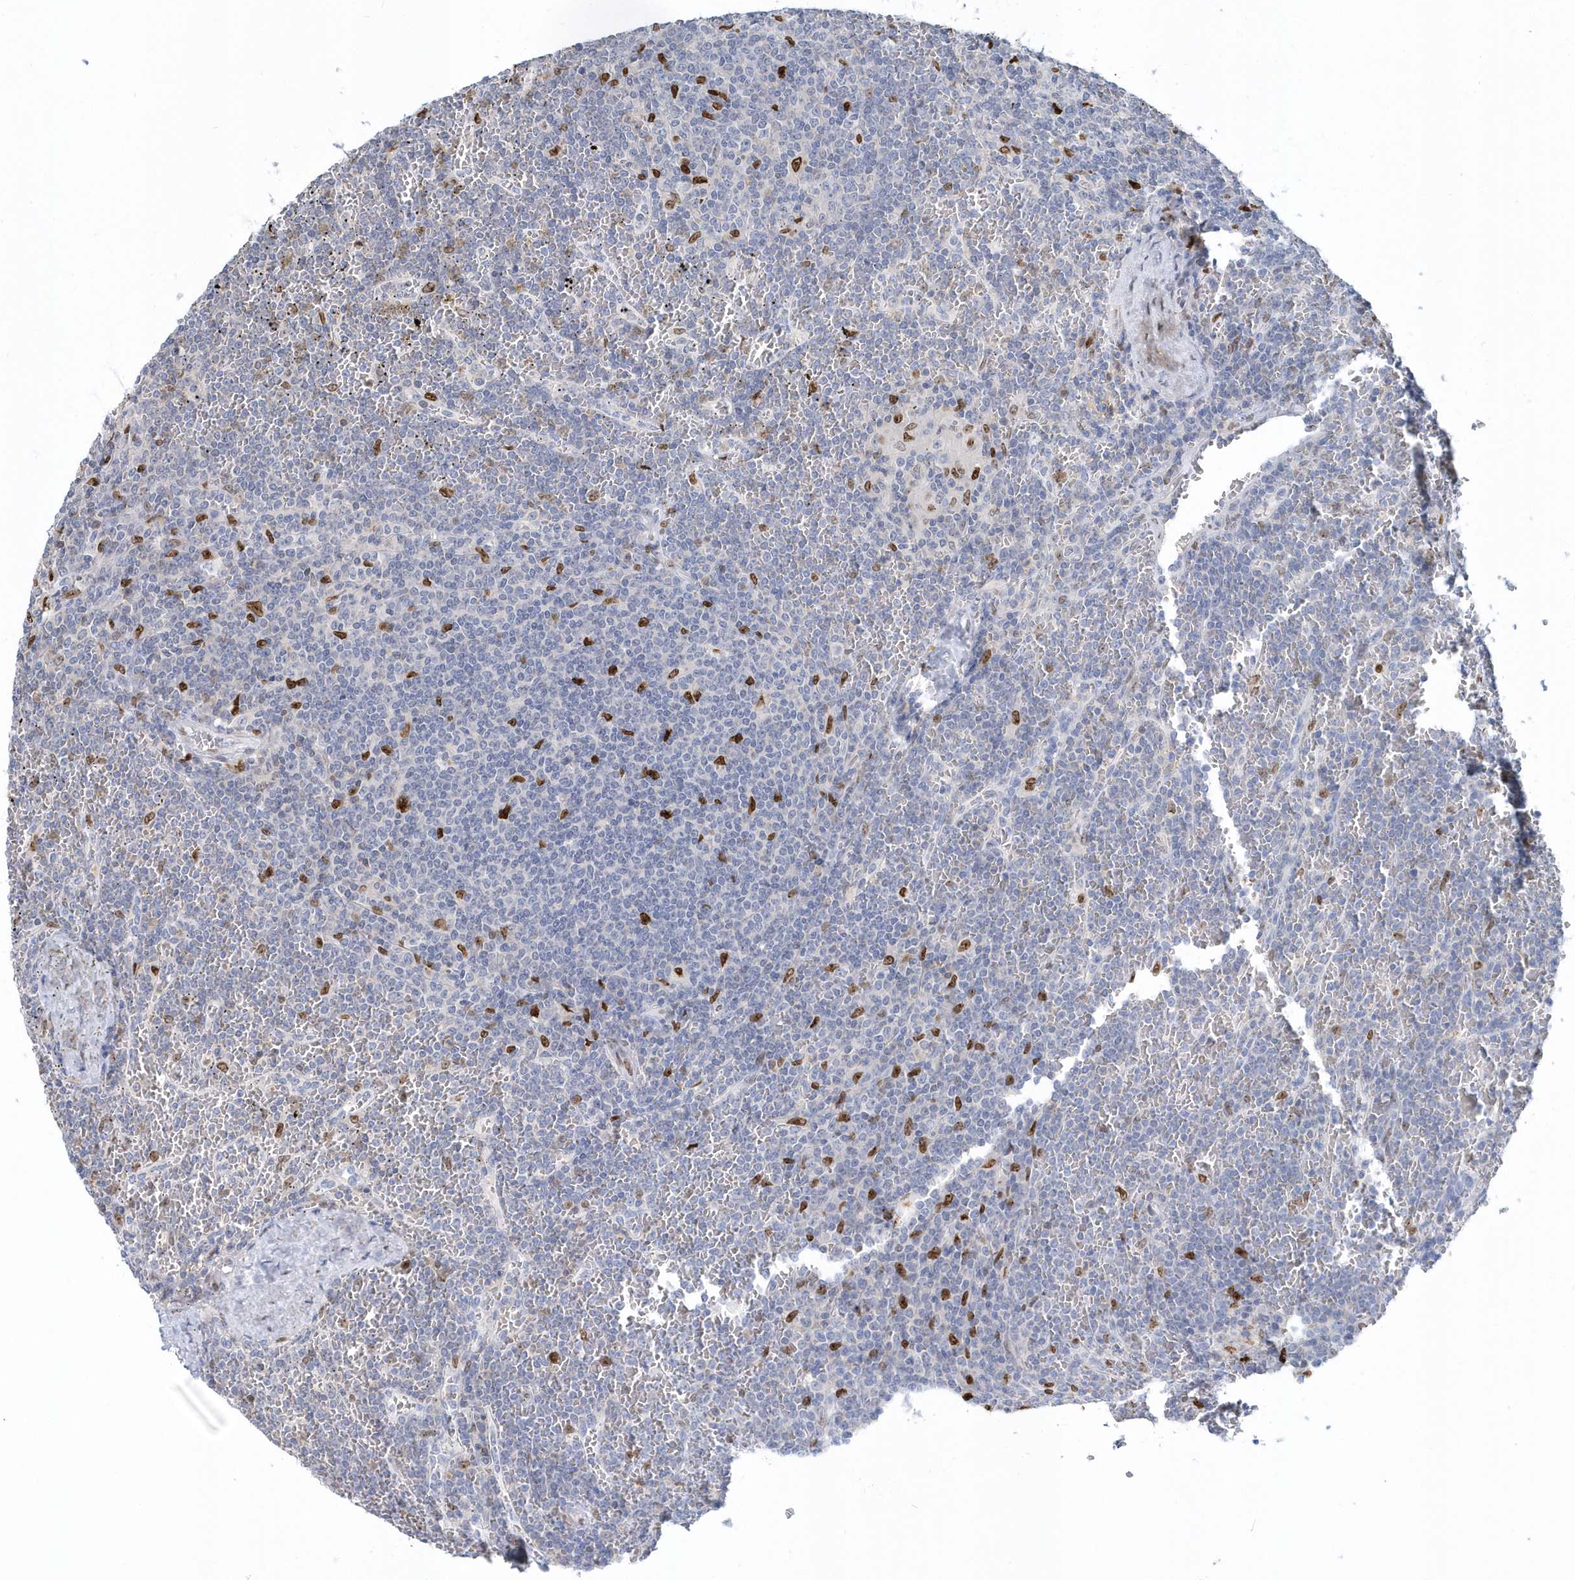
{"staining": {"intensity": "strong", "quantity": "<25%", "location": "nuclear"}, "tissue": "lymphoma", "cell_type": "Tumor cells", "image_type": "cancer", "snomed": [{"axis": "morphology", "description": "Malignant lymphoma, non-Hodgkin's type, Low grade"}, {"axis": "topography", "description": "Spleen"}], "caption": "The image exhibits a brown stain indicating the presence of a protein in the nuclear of tumor cells in lymphoma.", "gene": "MACROH2A2", "patient": {"sex": "female", "age": 19}}